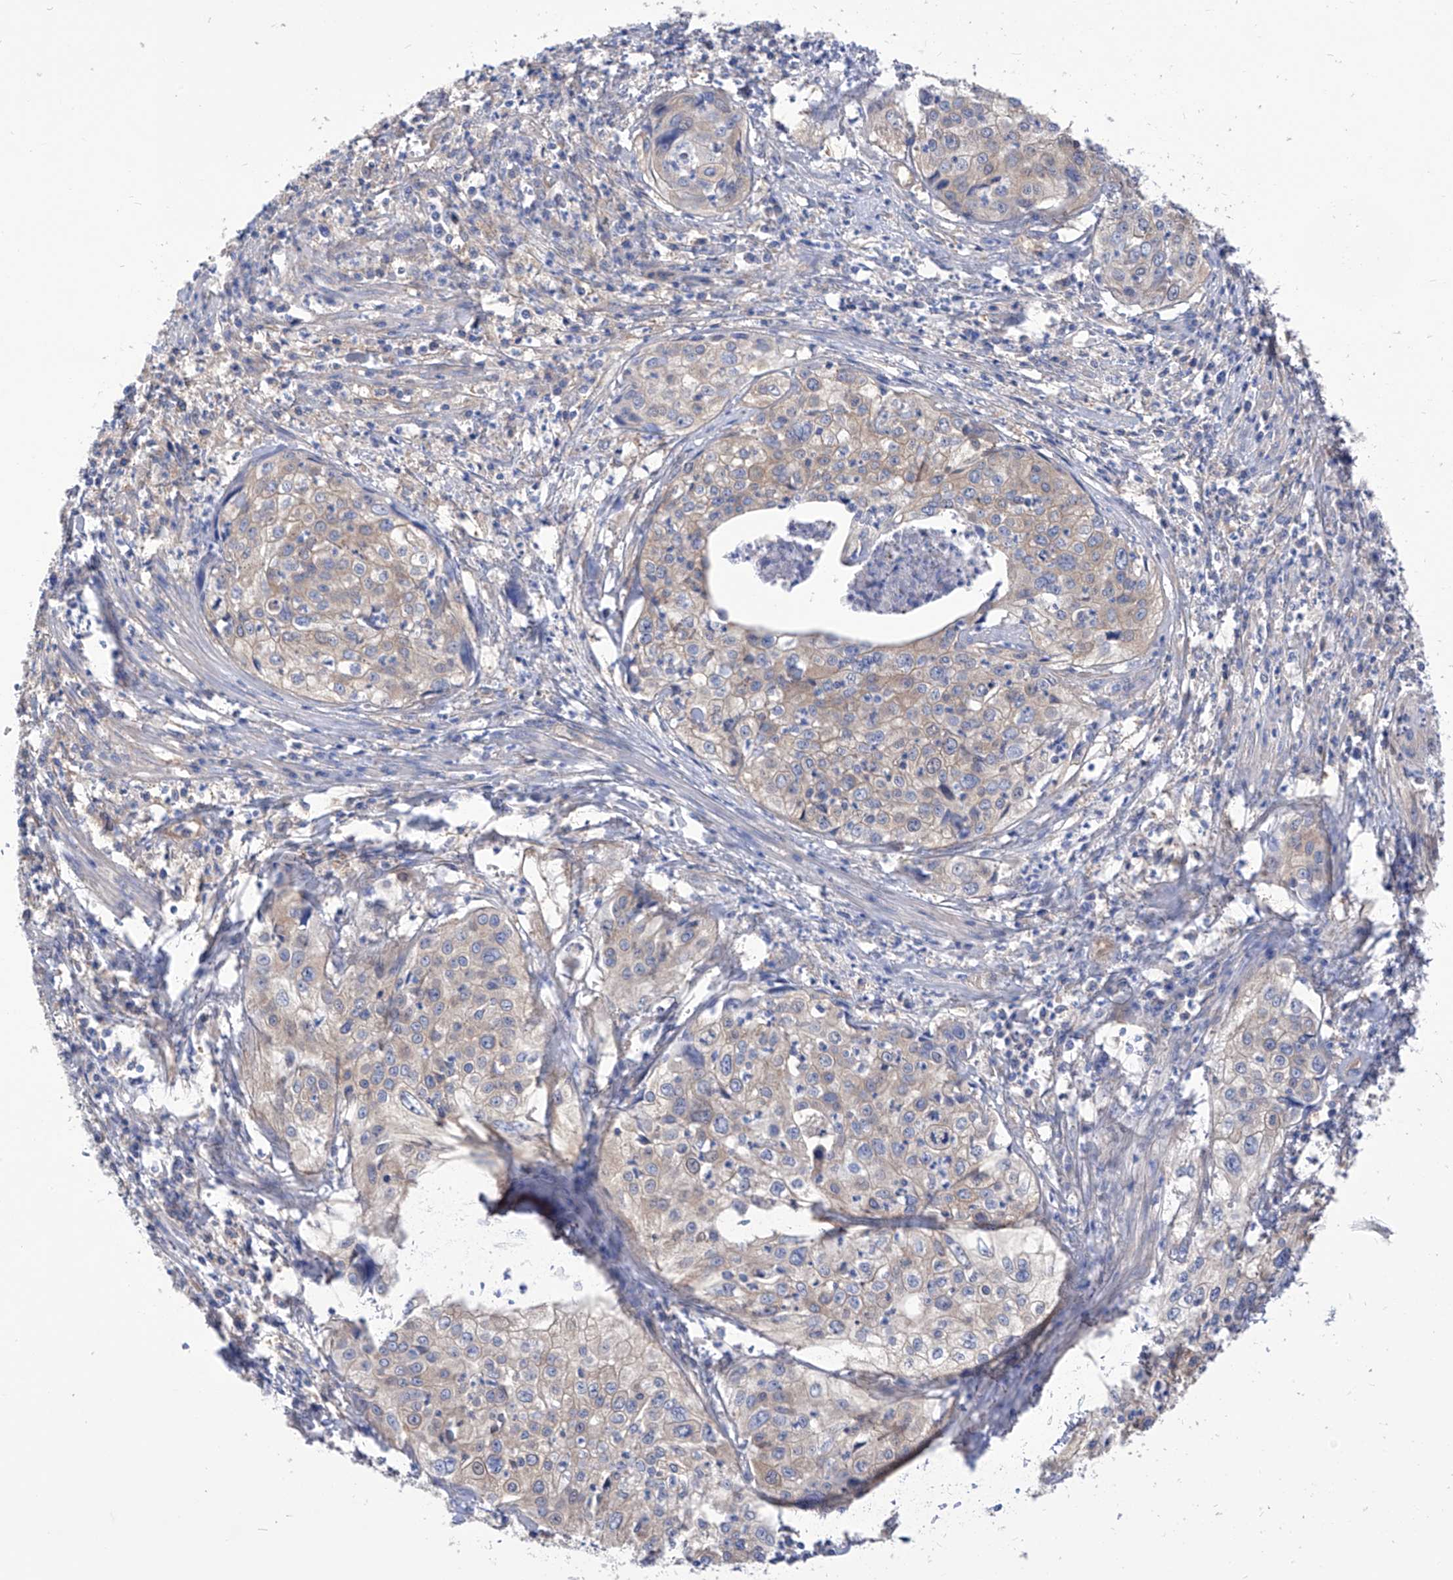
{"staining": {"intensity": "weak", "quantity": "25%-75%", "location": "cytoplasmic/membranous"}, "tissue": "cervical cancer", "cell_type": "Tumor cells", "image_type": "cancer", "snomed": [{"axis": "morphology", "description": "Squamous cell carcinoma, NOS"}, {"axis": "topography", "description": "Cervix"}], "caption": "An IHC histopathology image of tumor tissue is shown. Protein staining in brown labels weak cytoplasmic/membranous positivity in squamous cell carcinoma (cervical) within tumor cells.", "gene": "XPNPEP1", "patient": {"sex": "female", "age": 31}}